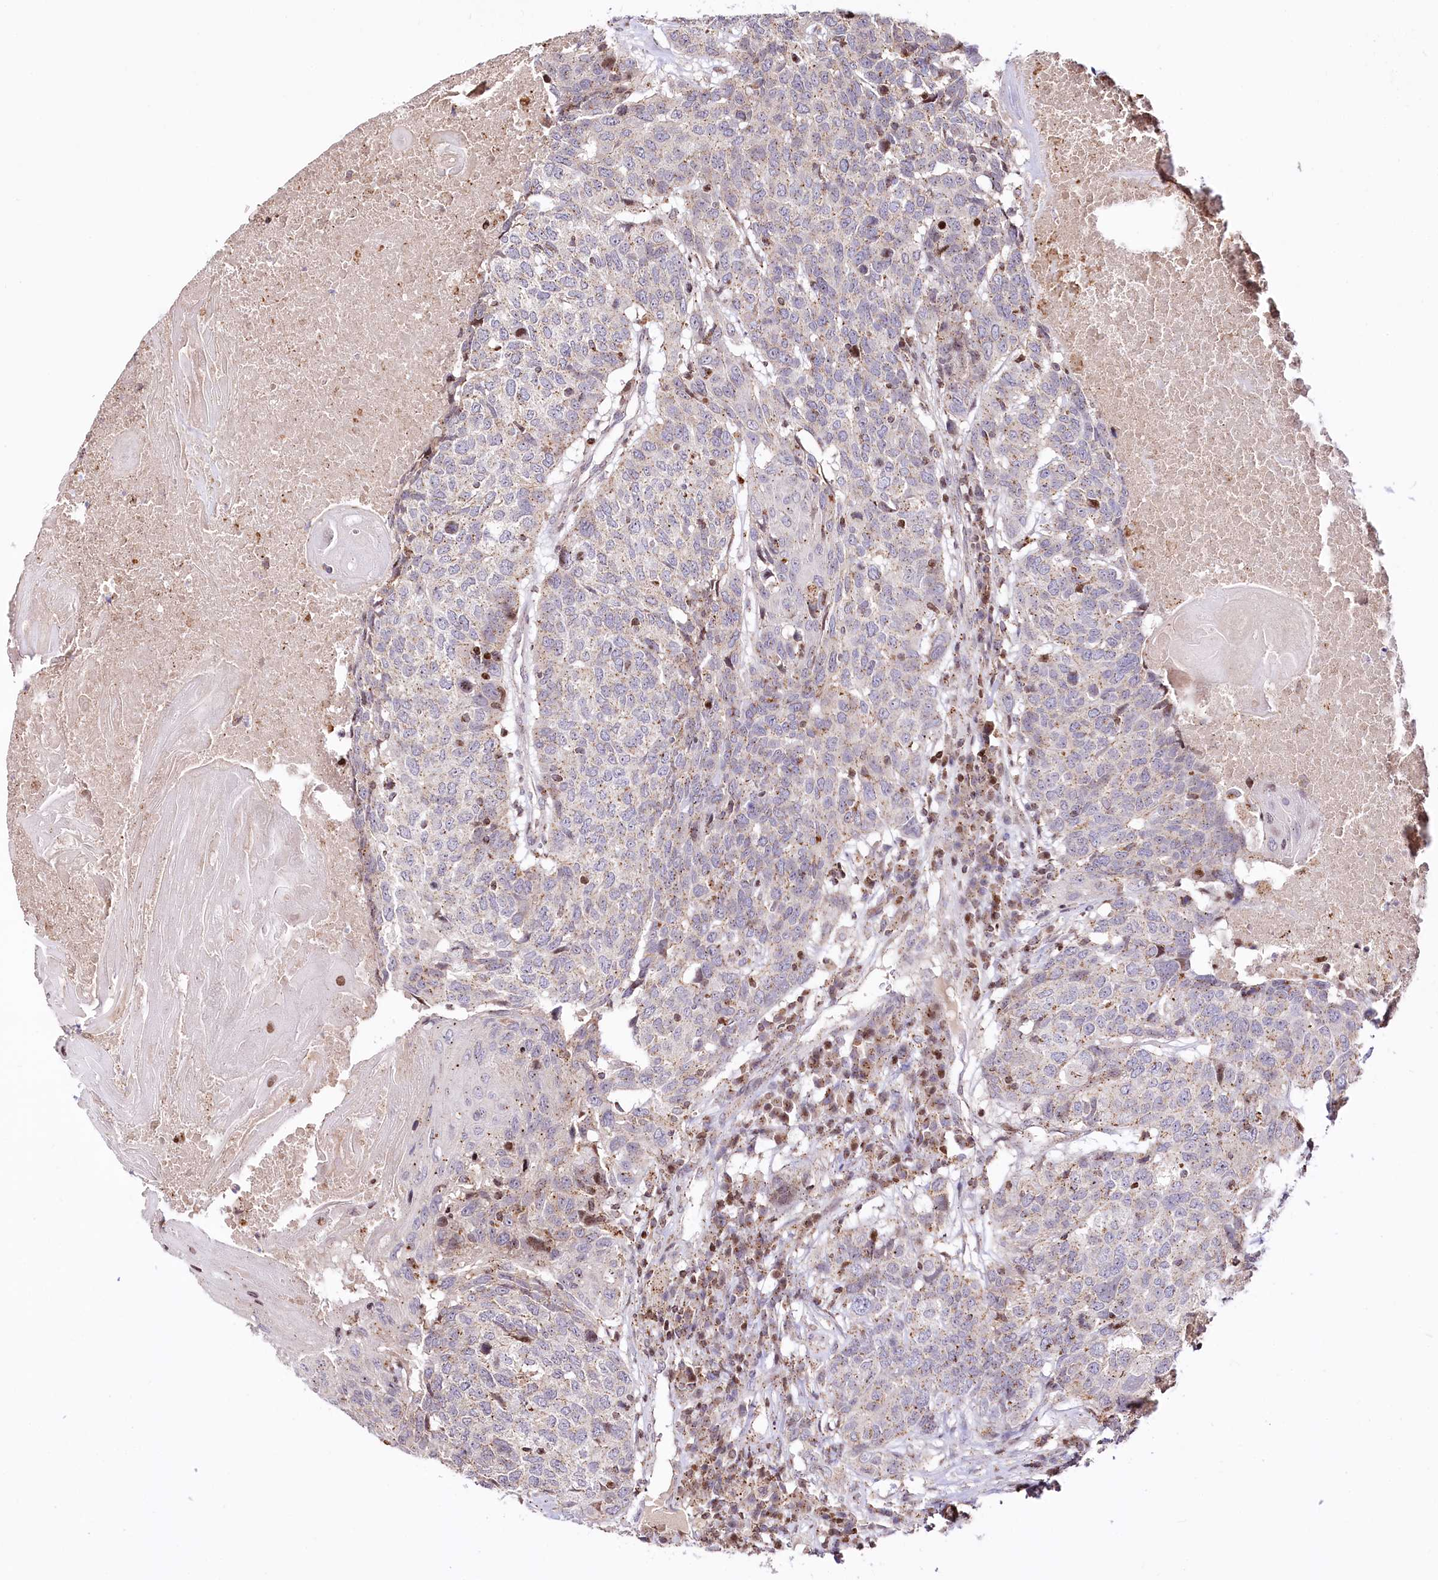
{"staining": {"intensity": "weak", "quantity": "25%-75%", "location": "cytoplasmic/membranous"}, "tissue": "head and neck cancer", "cell_type": "Tumor cells", "image_type": "cancer", "snomed": [{"axis": "morphology", "description": "Squamous cell carcinoma, NOS"}, {"axis": "topography", "description": "Head-Neck"}], "caption": "Protein staining displays weak cytoplasmic/membranous positivity in about 25%-75% of tumor cells in head and neck squamous cell carcinoma.", "gene": "ZFYVE27", "patient": {"sex": "male", "age": 66}}